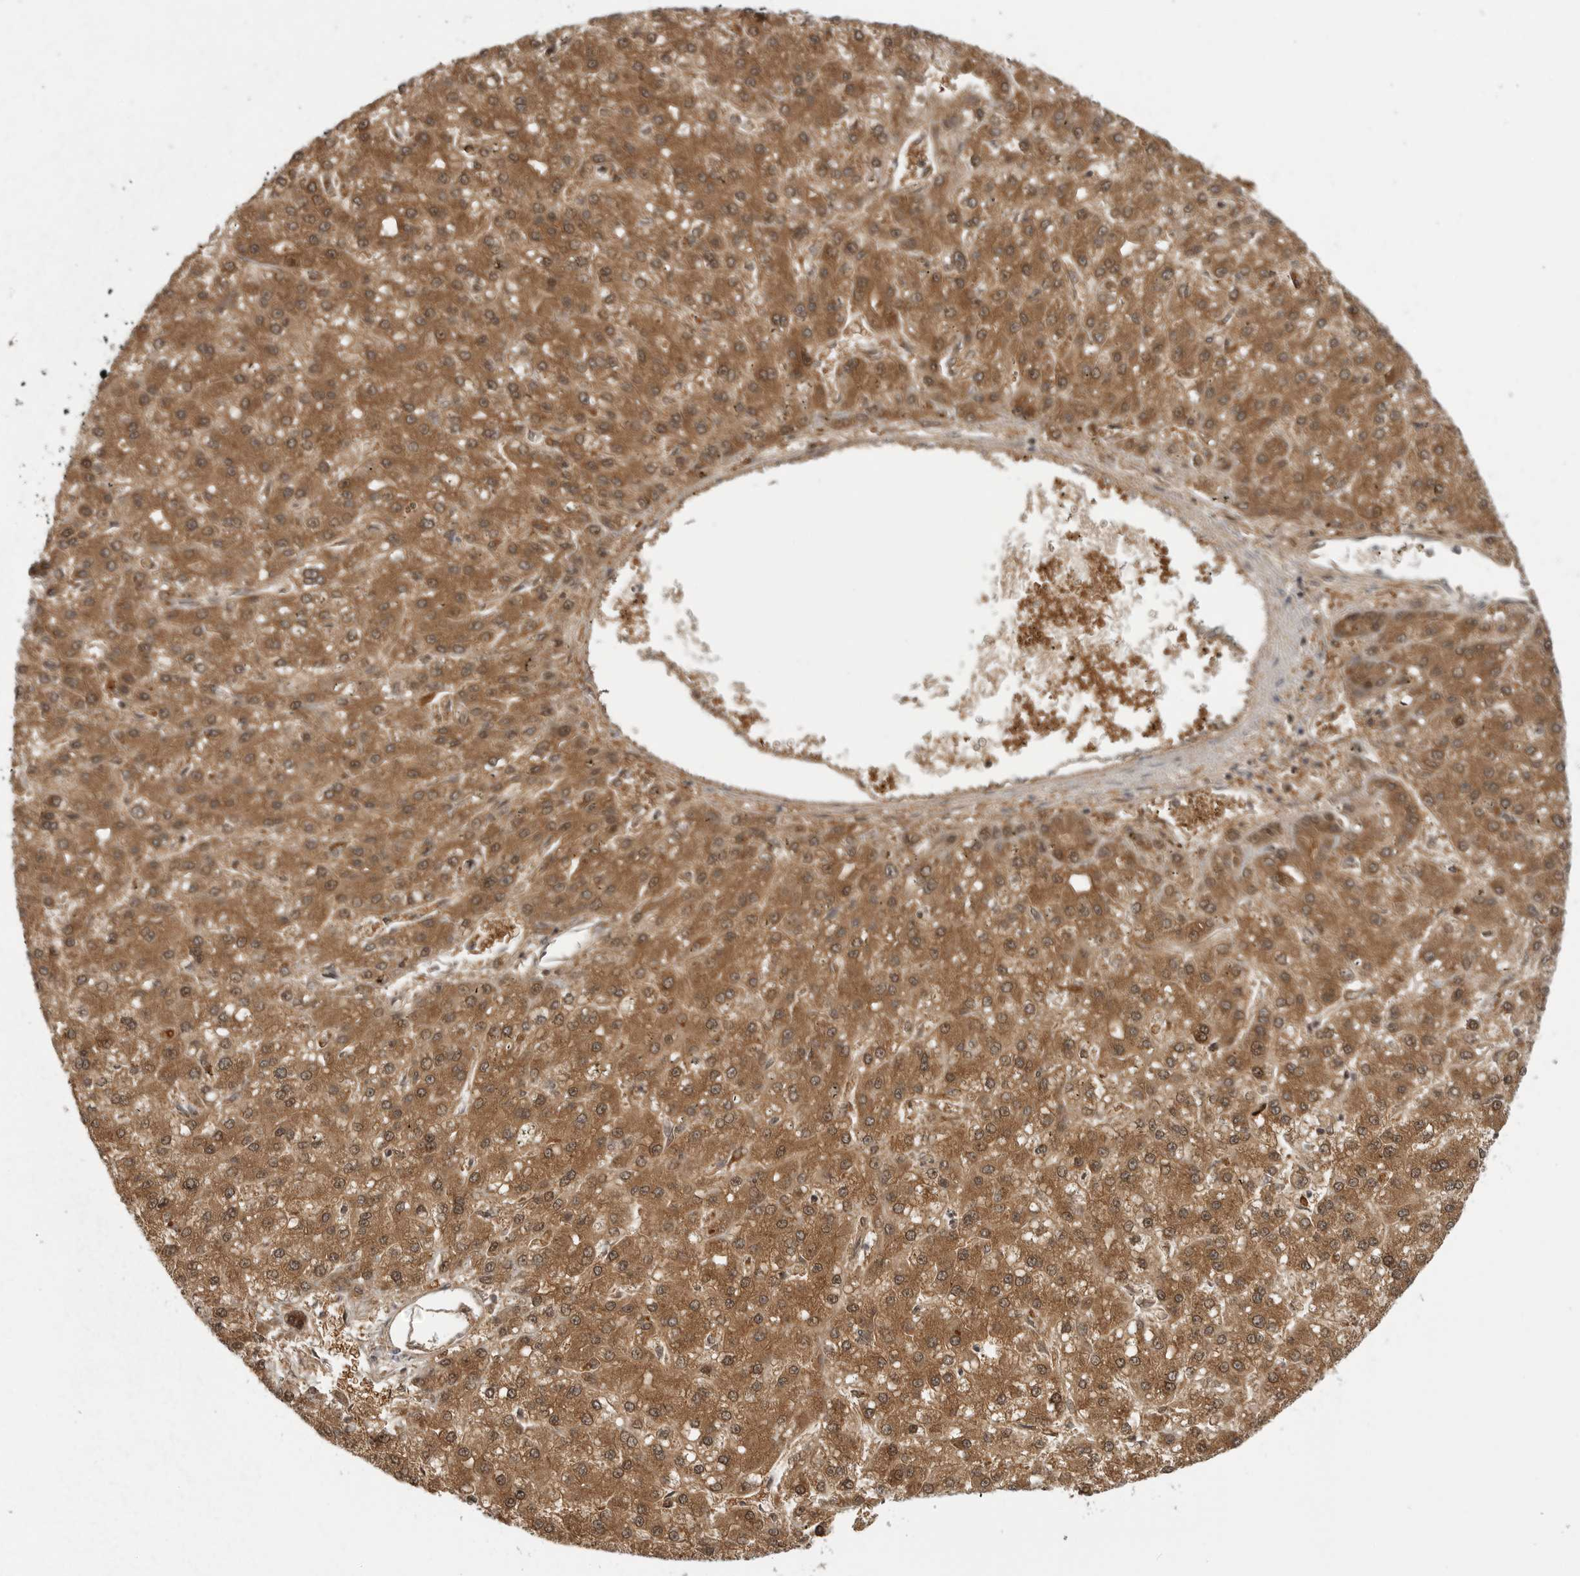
{"staining": {"intensity": "moderate", "quantity": ">75%", "location": "cytoplasmic/membranous,nuclear"}, "tissue": "liver cancer", "cell_type": "Tumor cells", "image_type": "cancer", "snomed": [{"axis": "morphology", "description": "Carcinoma, Hepatocellular, NOS"}, {"axis": "topography", "description": "Liver"}], "caption": "Immunohistochemistry (IHC) staining of liver hepatocellular carcinoma, which reveals medium levels of moderate cytoplasmic/membranous and nuclear staining in approximately >75% of tumor cells indicating moderate cytoplasmic/membranous and nuclear protein positivity. The staining was performed using DAB (brown) for protein detection and nuclei were counterstained in hematoxylin (blue).", "gene": "CTIF", "patient": {"sex": "male", "age": 67}}